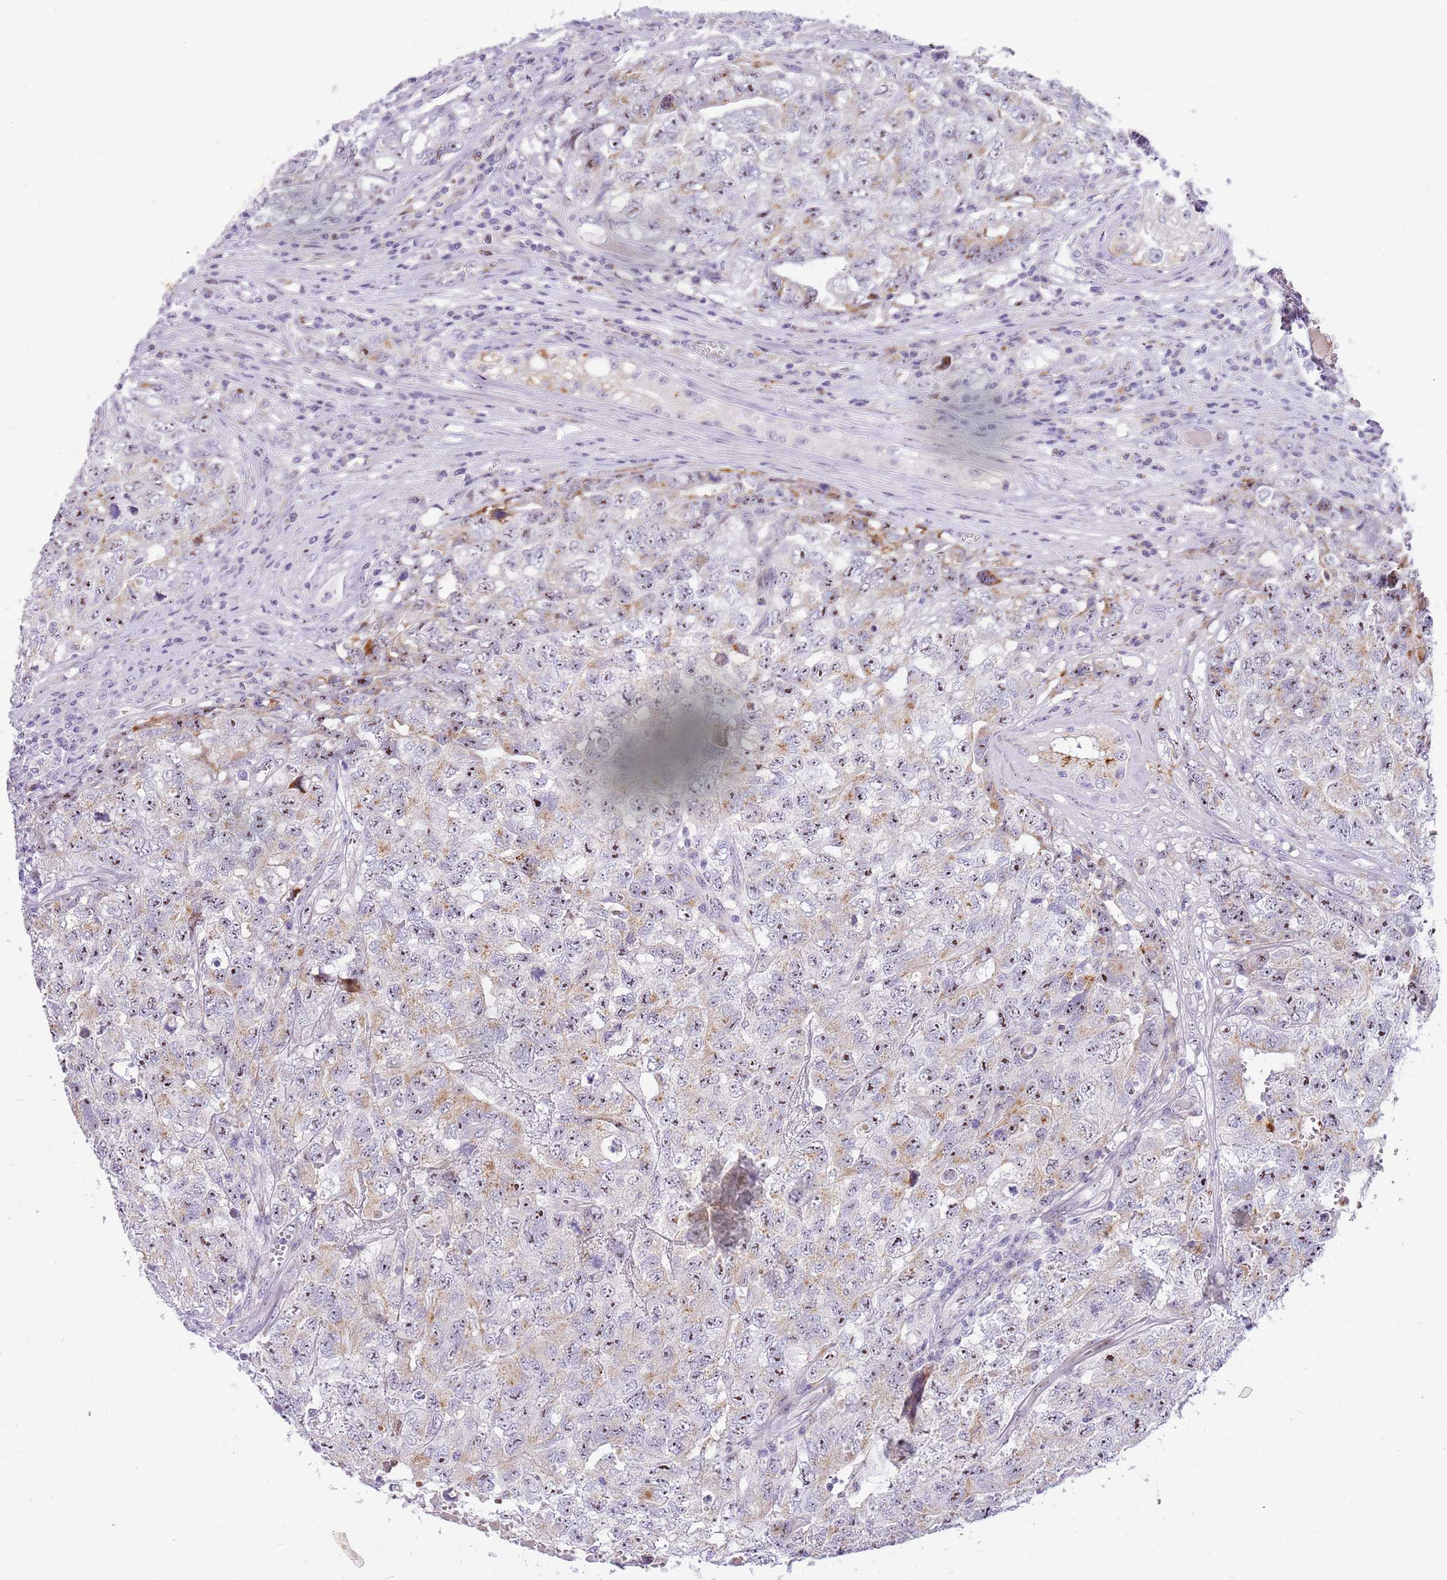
{"staining": {"intensity": "moderate", "quantity": "<25%", "location": "nuclear"}, "tissue": "testis cancer", "cell_type": "Tumor cells", "image_type": "cancer", "snomed": [{"axis": "morphology", "description": "Carcinoma, Embryonal, NOS"}, {"axis": "topography", "description": "Testis"}], "caption": "Testis cancer stained with a brown dye demonstrates moderate nuclear positive staining in approximately <25% of tumor cells.", "gene": "DNAJA3", "patient": {"sex": "male", "age": 31}}